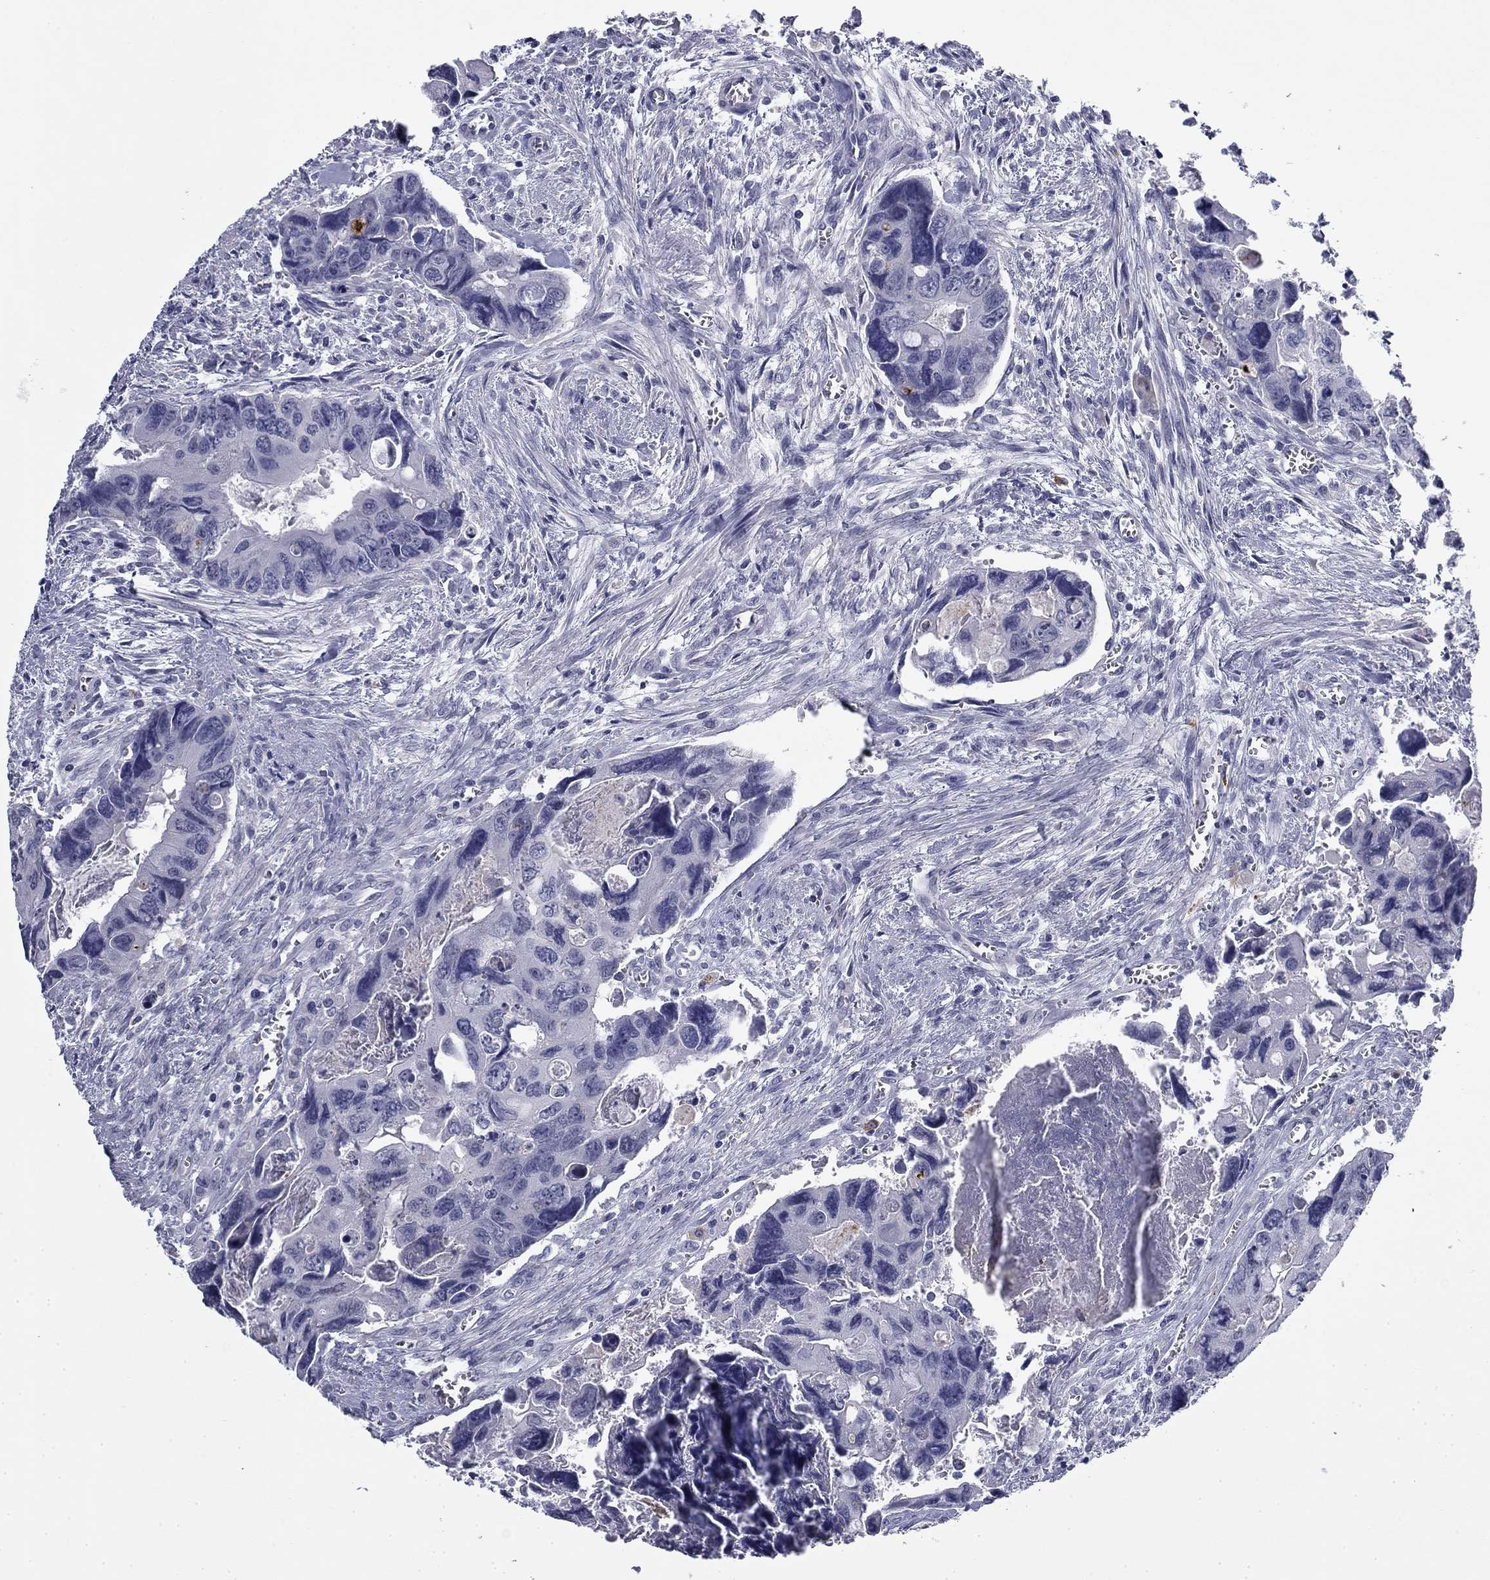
{"staining": {"intensity": "negative", "quantity": "none", "location": "none"}, "tissue": "colorectal cancer", "cell_type": "Tumor cells", "image_type": "cancer", "snomed": [{"axis": "morphology", "description": "Adenocarcinoma, NOS"}, {"axis": "topography", "description": "Rectum"}], "caption": "This image is of colorectal cancer (adenocarcinoma) stained with immunohistochemistry to label a protein in brown with the nuclei are counter-stained blue. There is no staining in tumor cells. Nuclei are stained in blue.", "gene": "BCL2L14", "patient": {"sex": "male", "age": 62}}